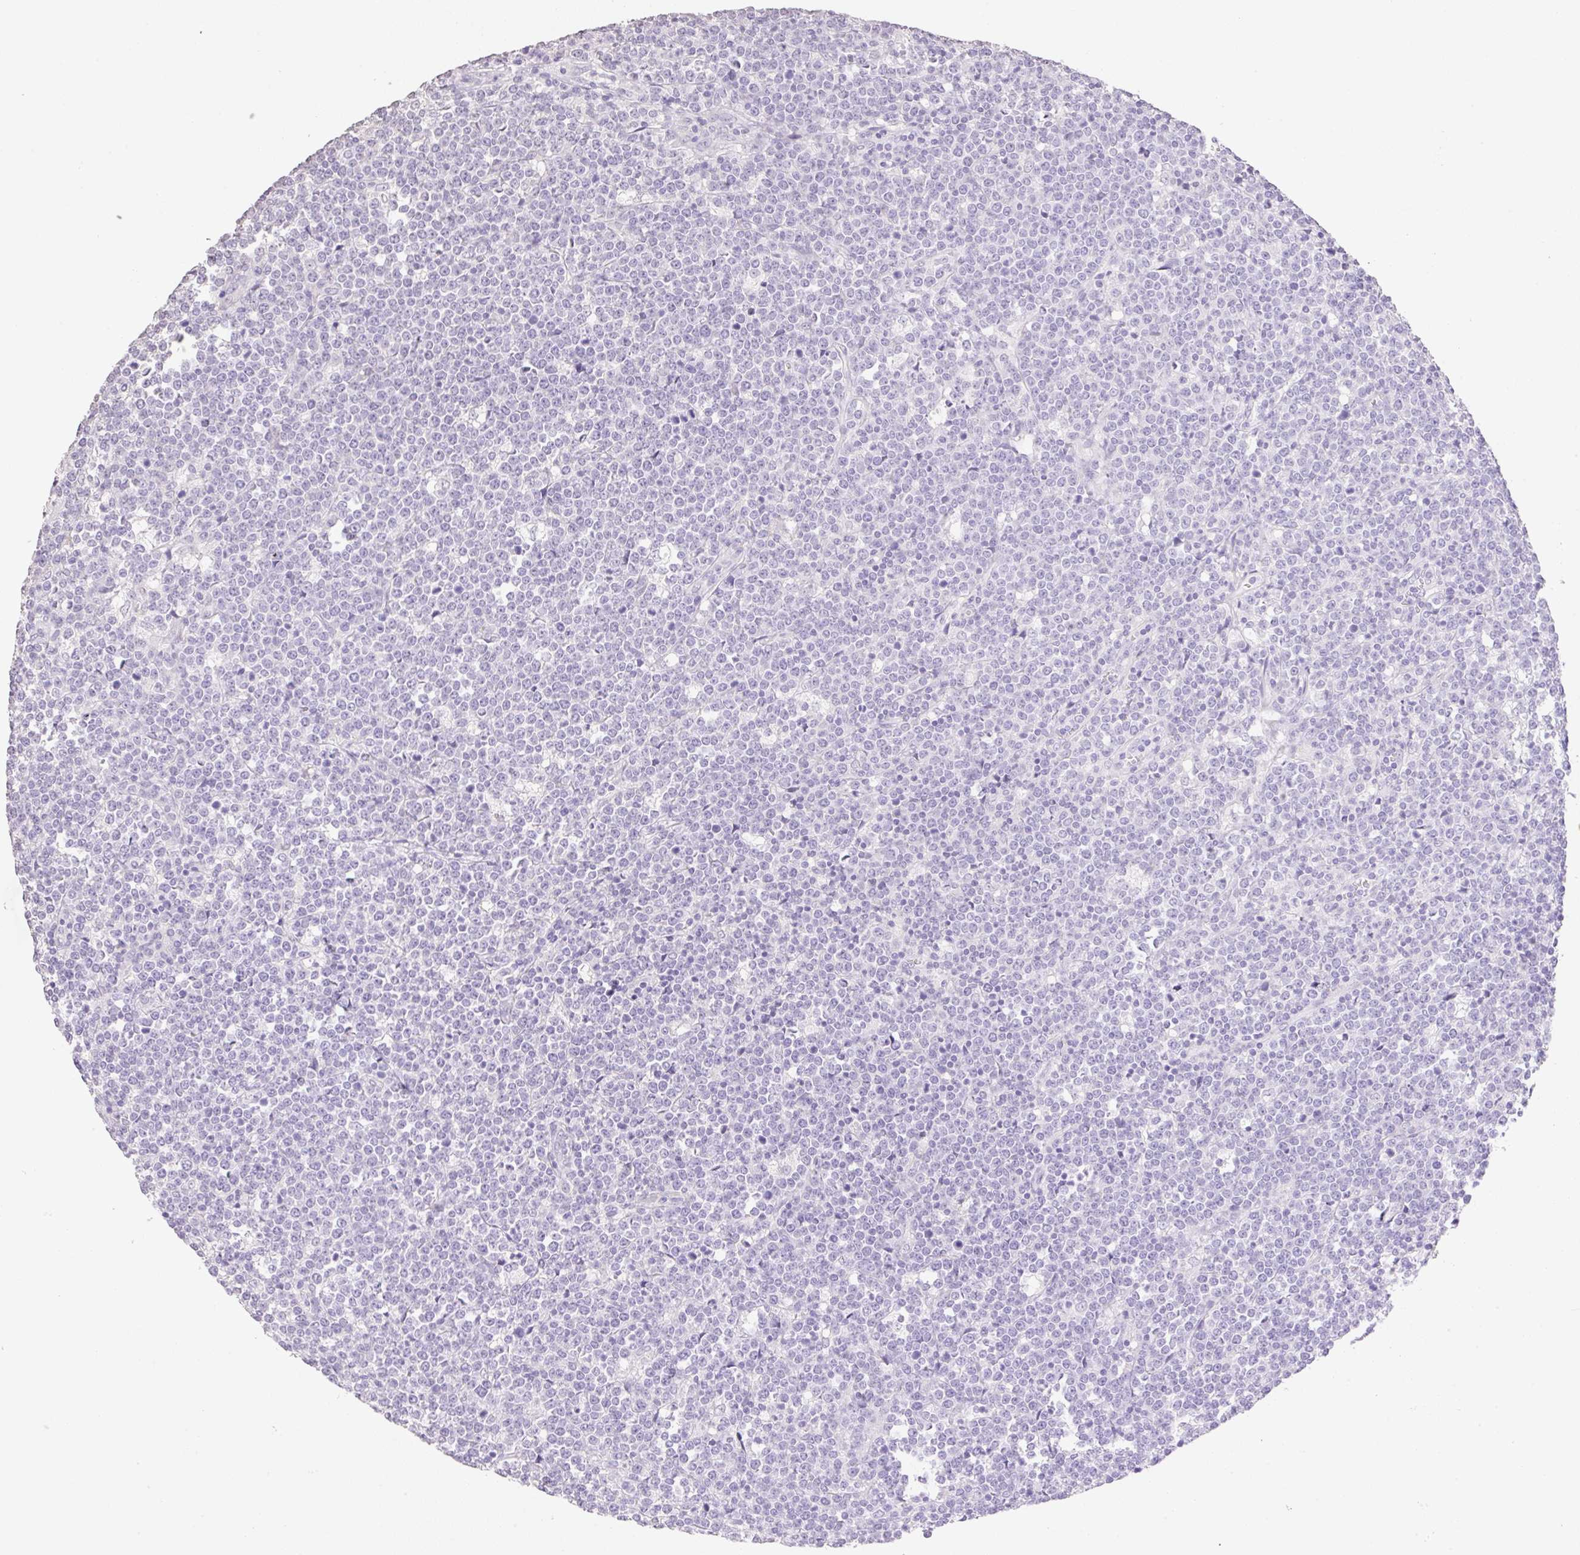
{"staining": {"intensity": "negative", "quantity": "none", "location": "none"}, "tissue": "lymphoma", "cell_type": "Tumor cells", "image_type": "cancer", "snomed": [{"axis": "morphology", "description": "Malignant lymphoma, non-Hodgkin's type, High grade"}, {"axis": "topography", "description": "Small intestine"}], "caption": "Immunohistochemistry micrograph of human malignant lymphoma, non-Hodgkin's type (high-grade) stained for a protein (brown), which demonstrates no expression in tumor cells.", "gene": "HCRTR2", "patient": {"sex": "male", "age": 8}}